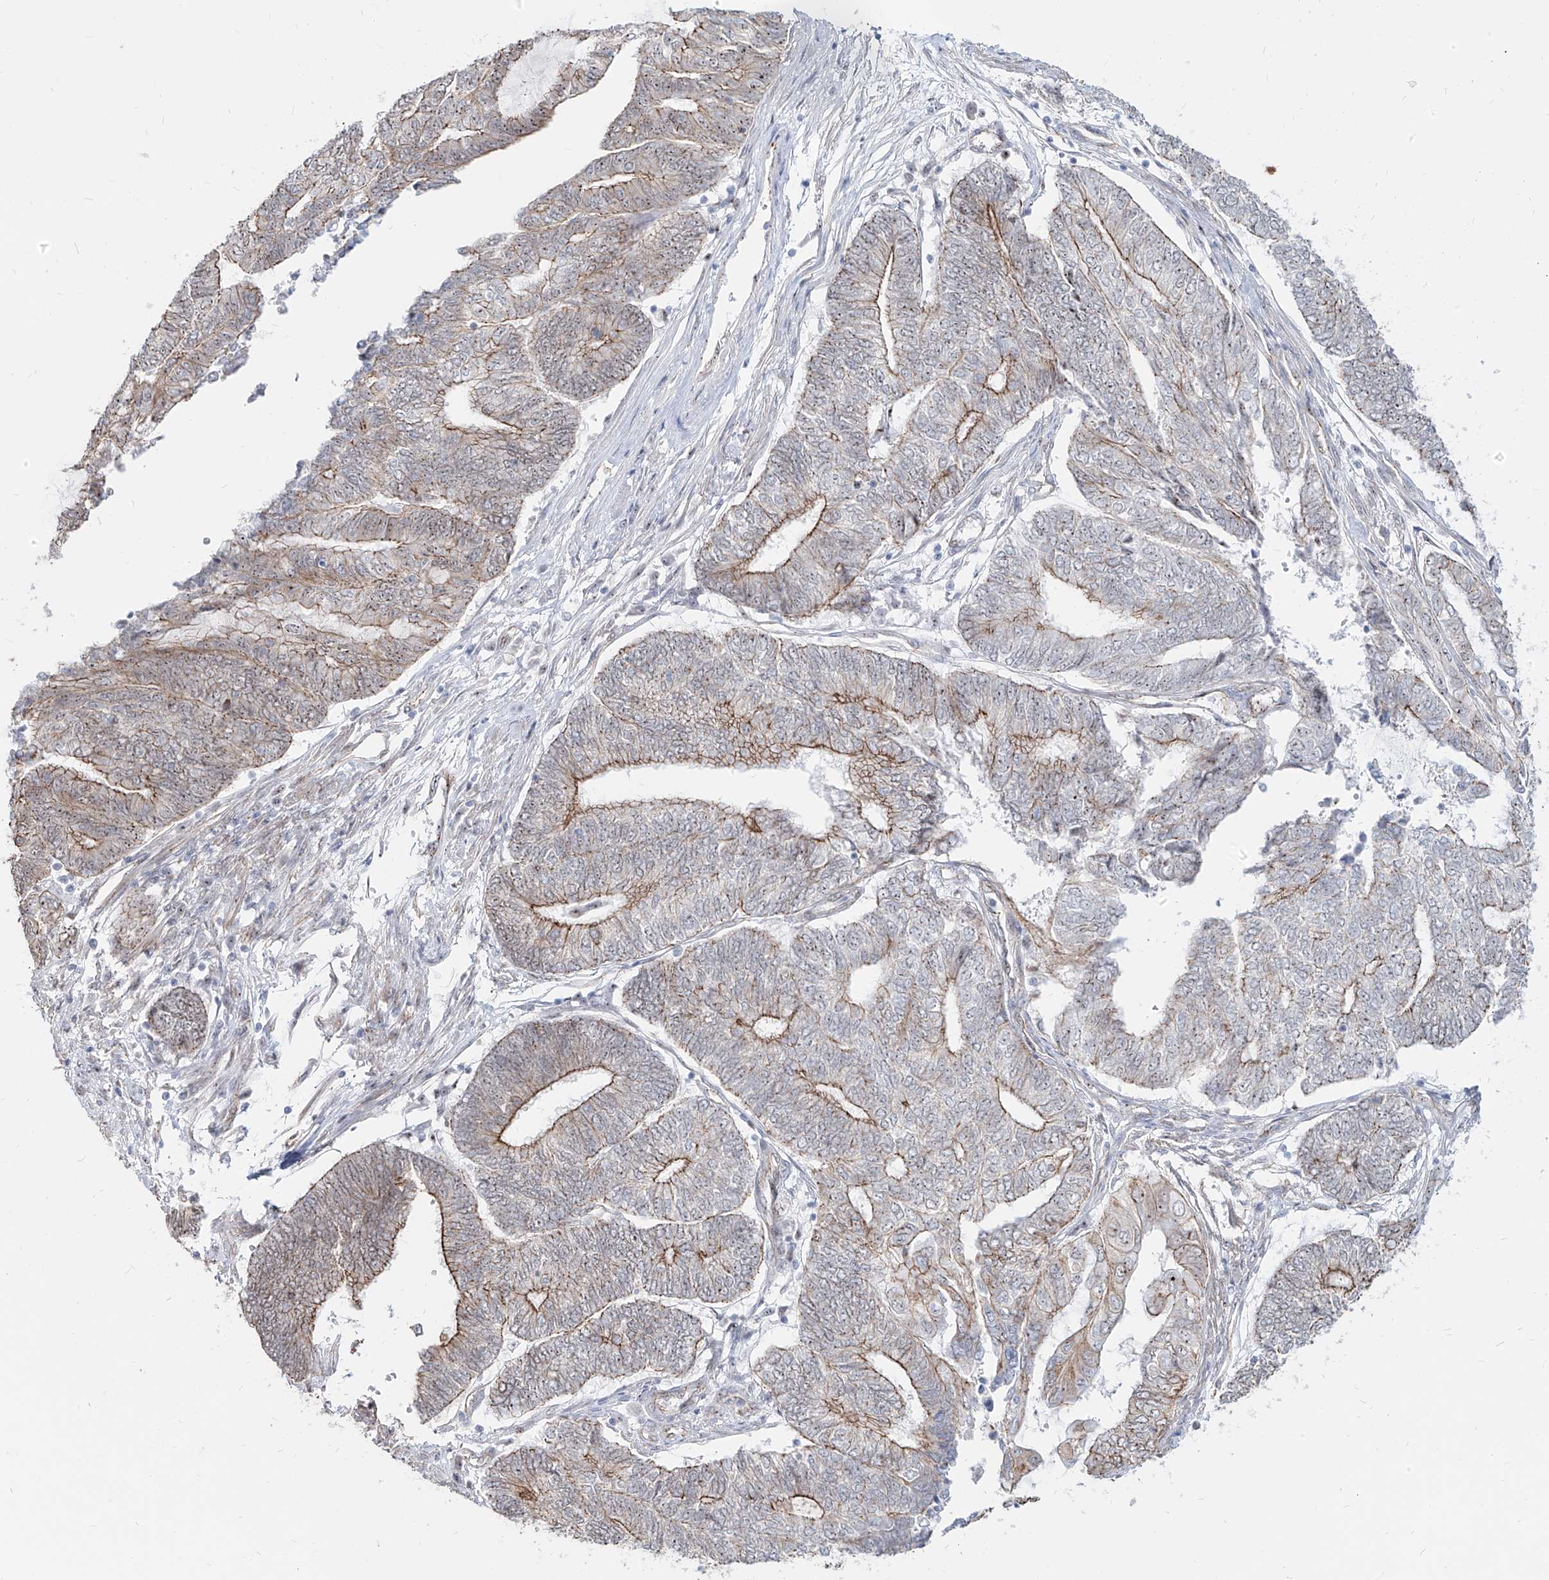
{"staining": {"intensity": "moderate", "quantity": "25%-75%", "location": "cytoplasmic/membranous"}, "tissue": "endometrial cancer", "cell_type": "Tumor cells", "image_type": "cancer", "snomed": [{"axis": "morphology", "description": "Adenocarcinoma, NOS"}, {"axis": "topography", "description": "Uterus"}, {"axis": "topography", "description": "Endometrium"}], "caption": "Protein expression analysis of human endometrial adenocarcinoma reveals moderate cytoplasmic/membranous expression in about 25%-75% of tumor cells.", "gene": "ZNF710", "patient": {"sex": "female", "age": 70}}